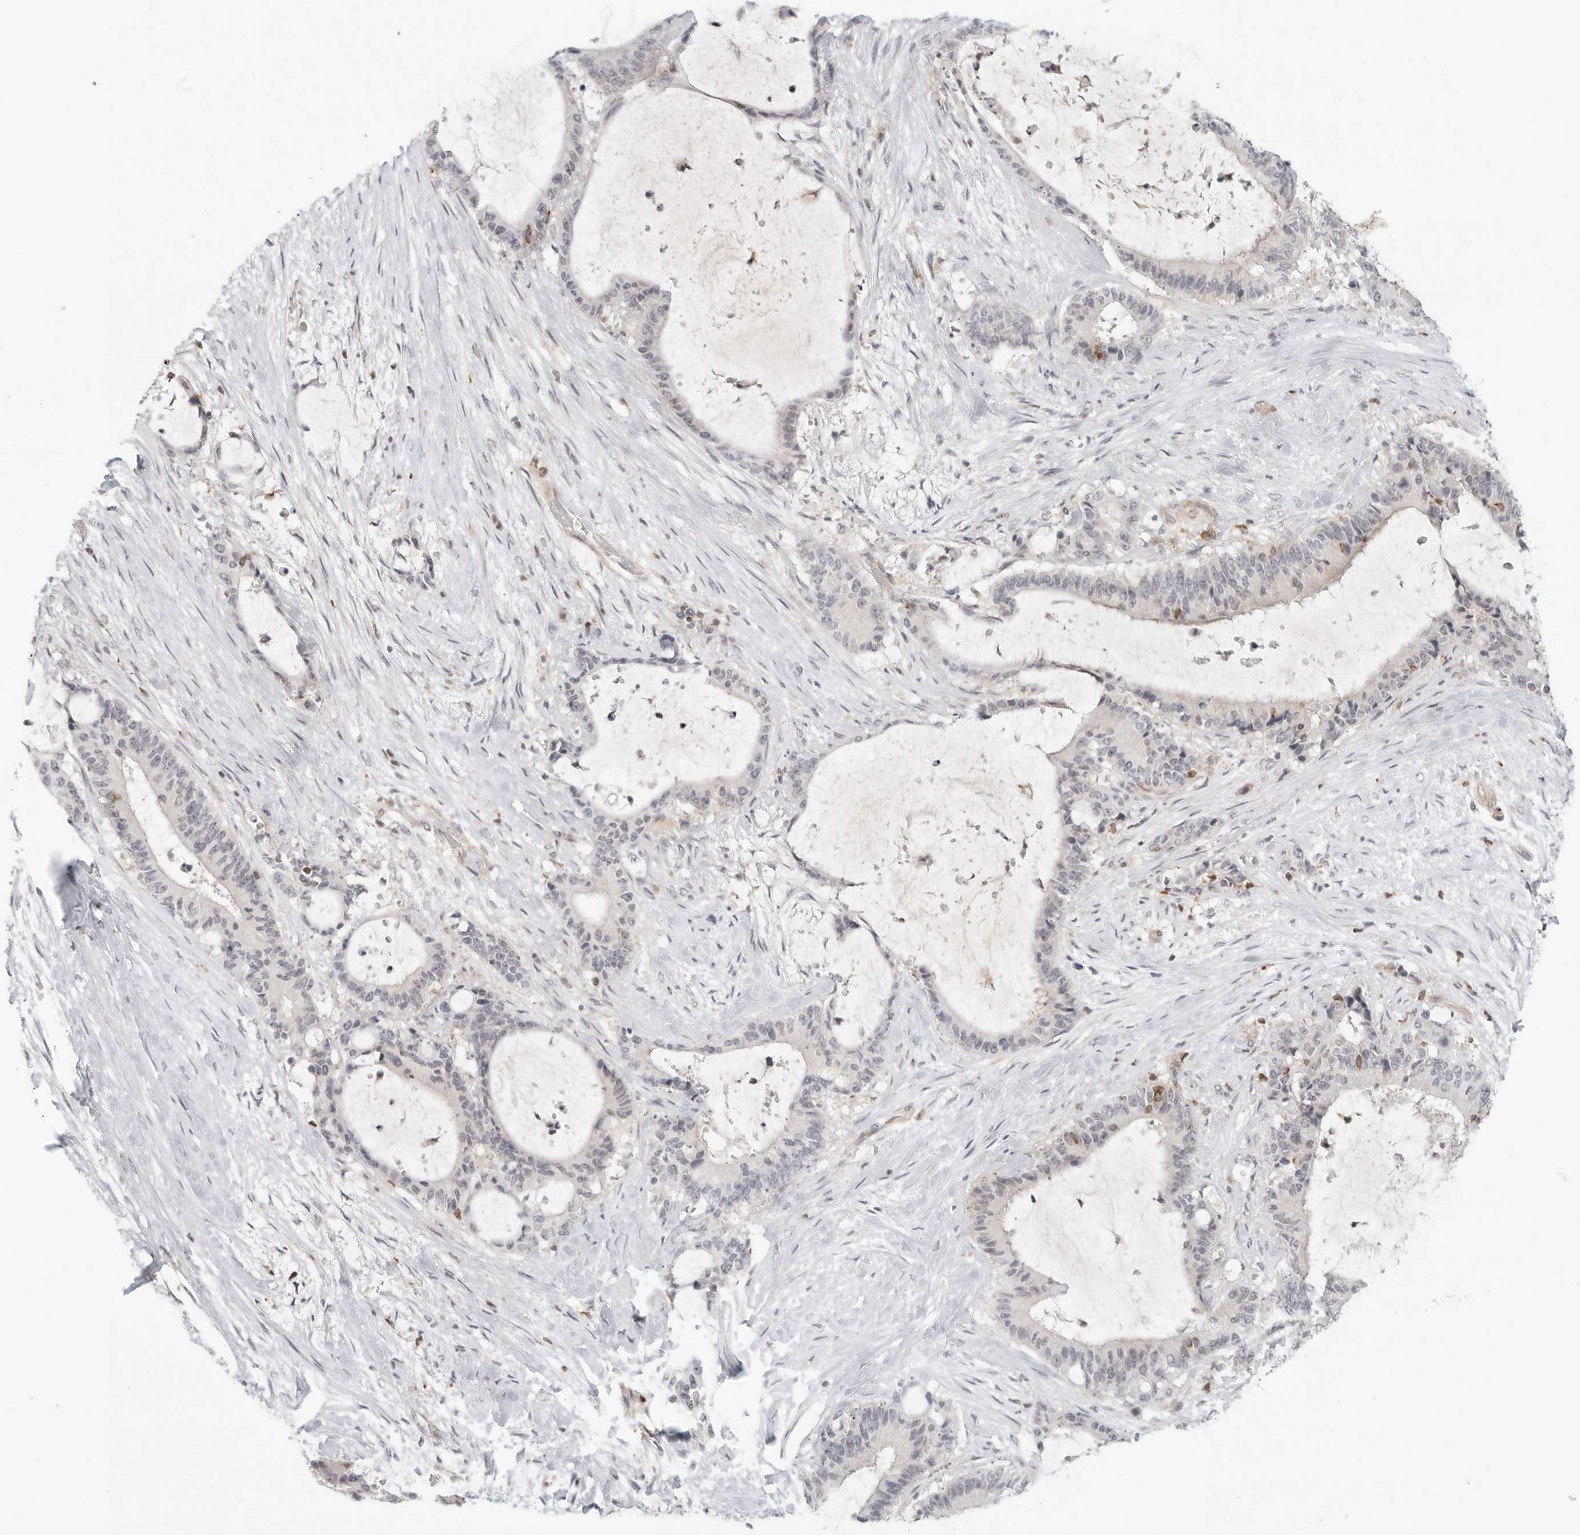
{"staining": {"intensity": "negative", "quantity": "none", "location": "none"}, "tissue": "liver cancer", "cell_type": "Tumor cells", "image_type": "cancer", "snomed": [{"axis": "morphology", "description": "Normal tissue, NOS"}, {"axis": "morphology", "description": "Cholangiocarcinoma"}, {"axis": "topography", "description": "Liver"}, {"axis": "topography", "description": "Peripheral nerve tissue"}], "caption": "Liver cancer (cholangiocarcinoma) was stained to show a protein in brown. There is no significant staining in tumor cells. Brightfield microscopy of IHC stained with DAB (brown) and hematoxylin (blue), captured at high magnification.", "gene": "SH3KBP1", "patient": {"sex": "female", "age": 73}}